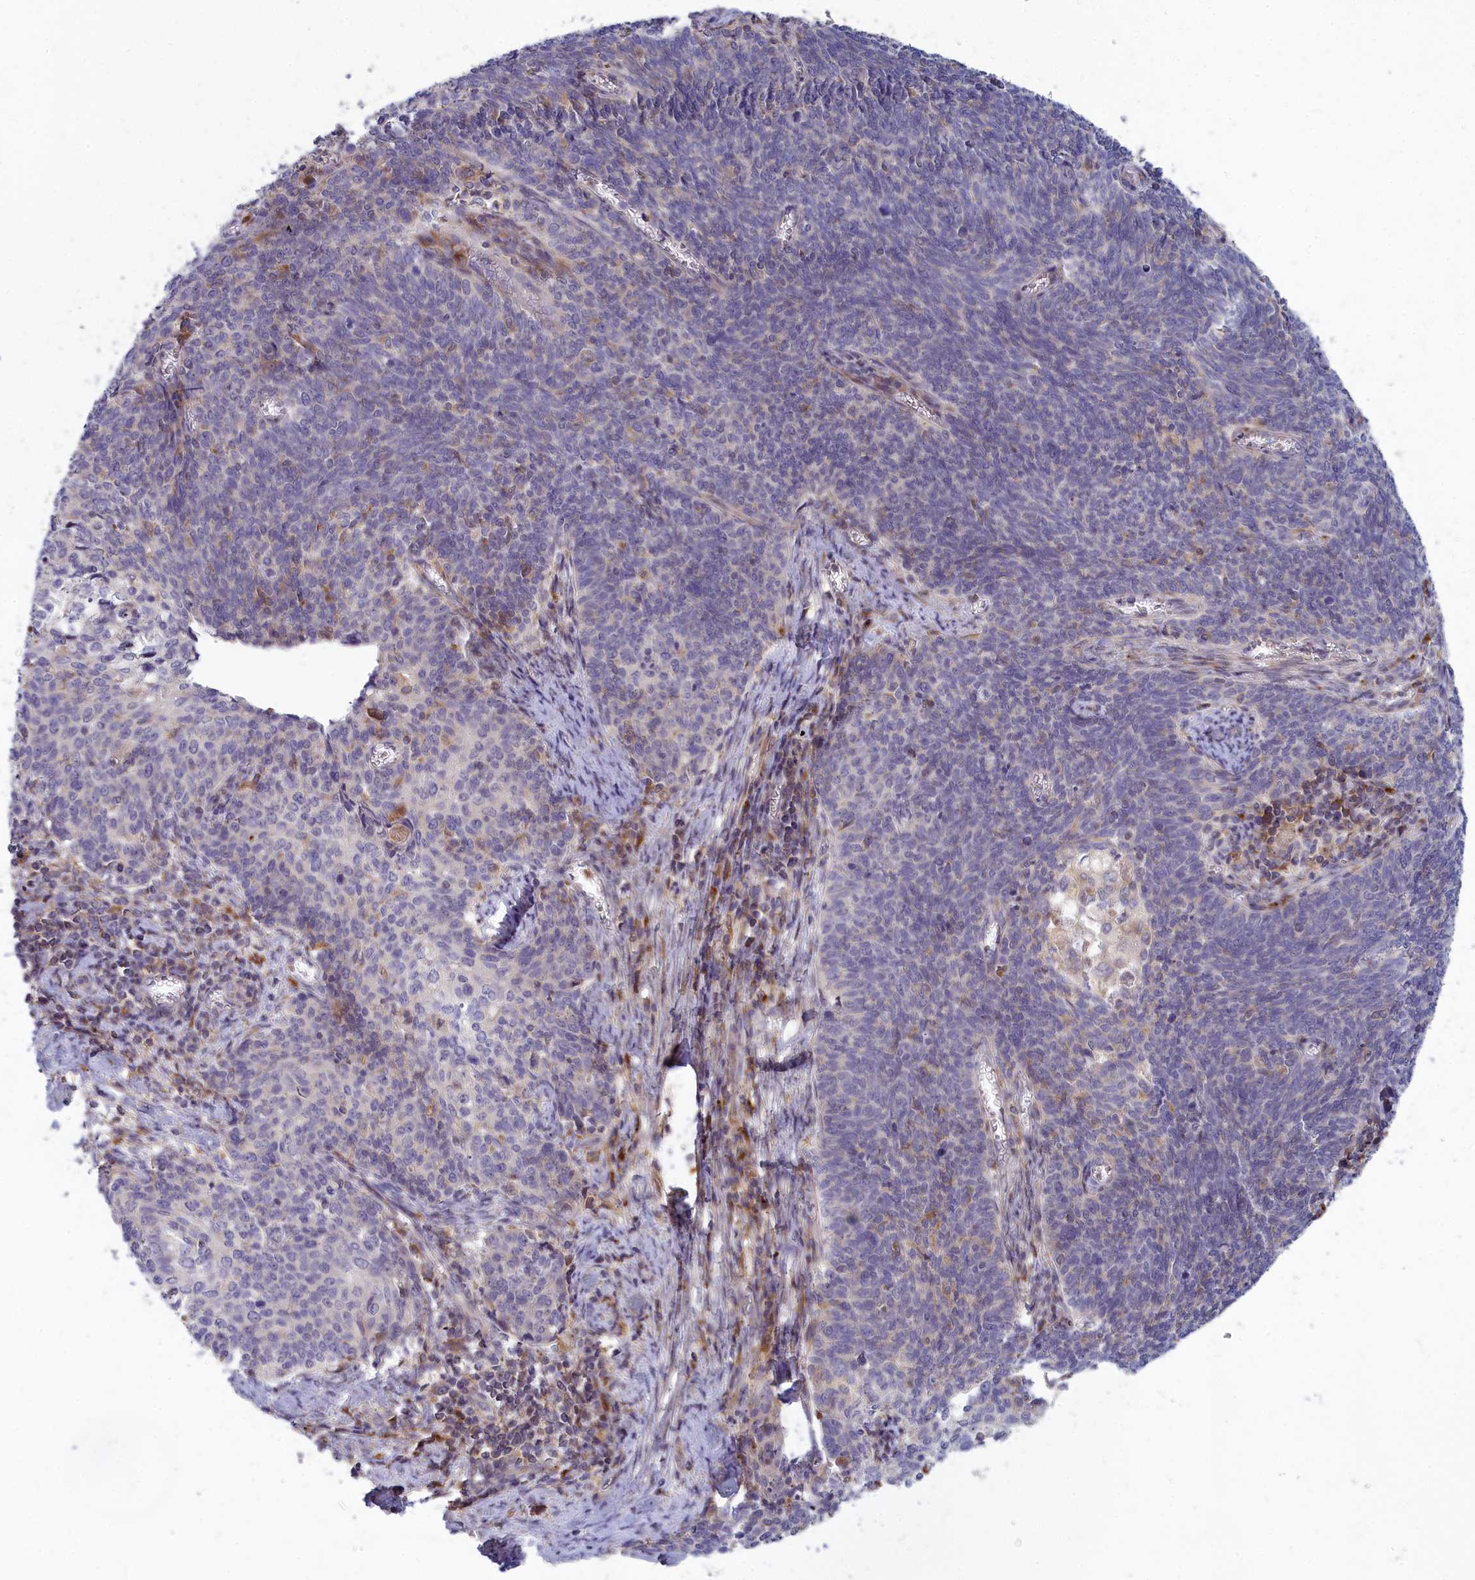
{"staining": {"intensity": "negative", "quantity": "none", "location": "none"}, "tissue": "cervical cancer", "cell_type": "Tumor cells", "image_type": "cancer", "snomed": [{"axis": "morphology", "description": "Squamous cell carcinoma, NOS"}, {"axis": "topography", "description": "Cervix"}], "caption": "Immunohistochemical staining of squamous cell carcinoma (cervical) demonstrates no significant expression in tumor cells.", "gene": "BLTP2", "patient": {"sex": "female", "age": 39}}